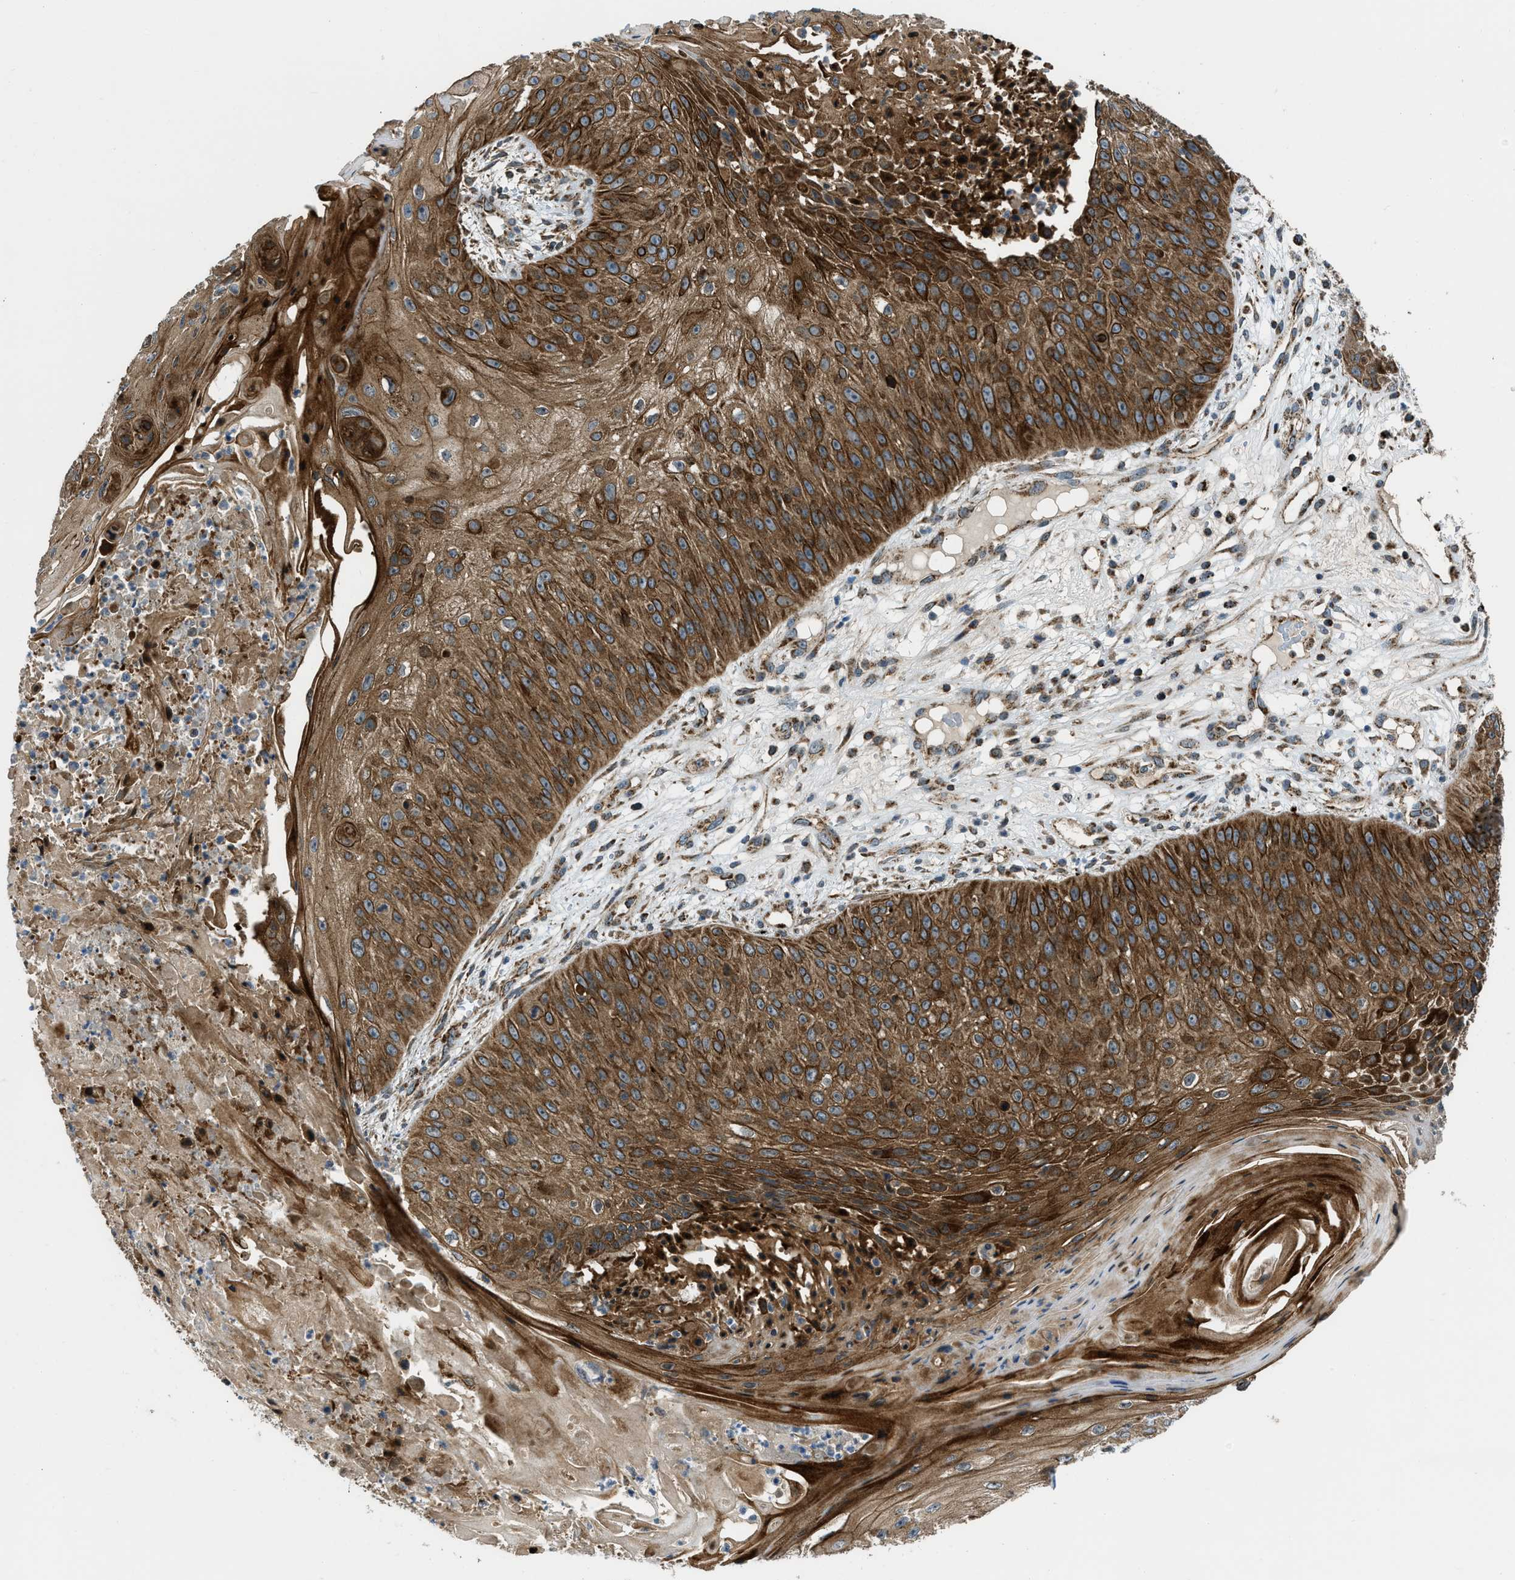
{"staining": {"intensity": "strong", "quantity": ">75%", "location": "cytoplasmic/membranous"}, "tissue": "skin cancer", "cell_type": "Tumor cells", "image_type": "cancer", "snomed": [{"axis": "morphology", "description": "Squamous cell carcinoma, NOS"}, {"axis": "topography", "description": "Skin"}], "caption": "Tumor cells reveal strong cytoplasmic/membranous expression in approximately >75% of cells in squamous cell carcinoma (skin).", "gene": "SESN2", "patient": {"sex": "female", "age": 80}}